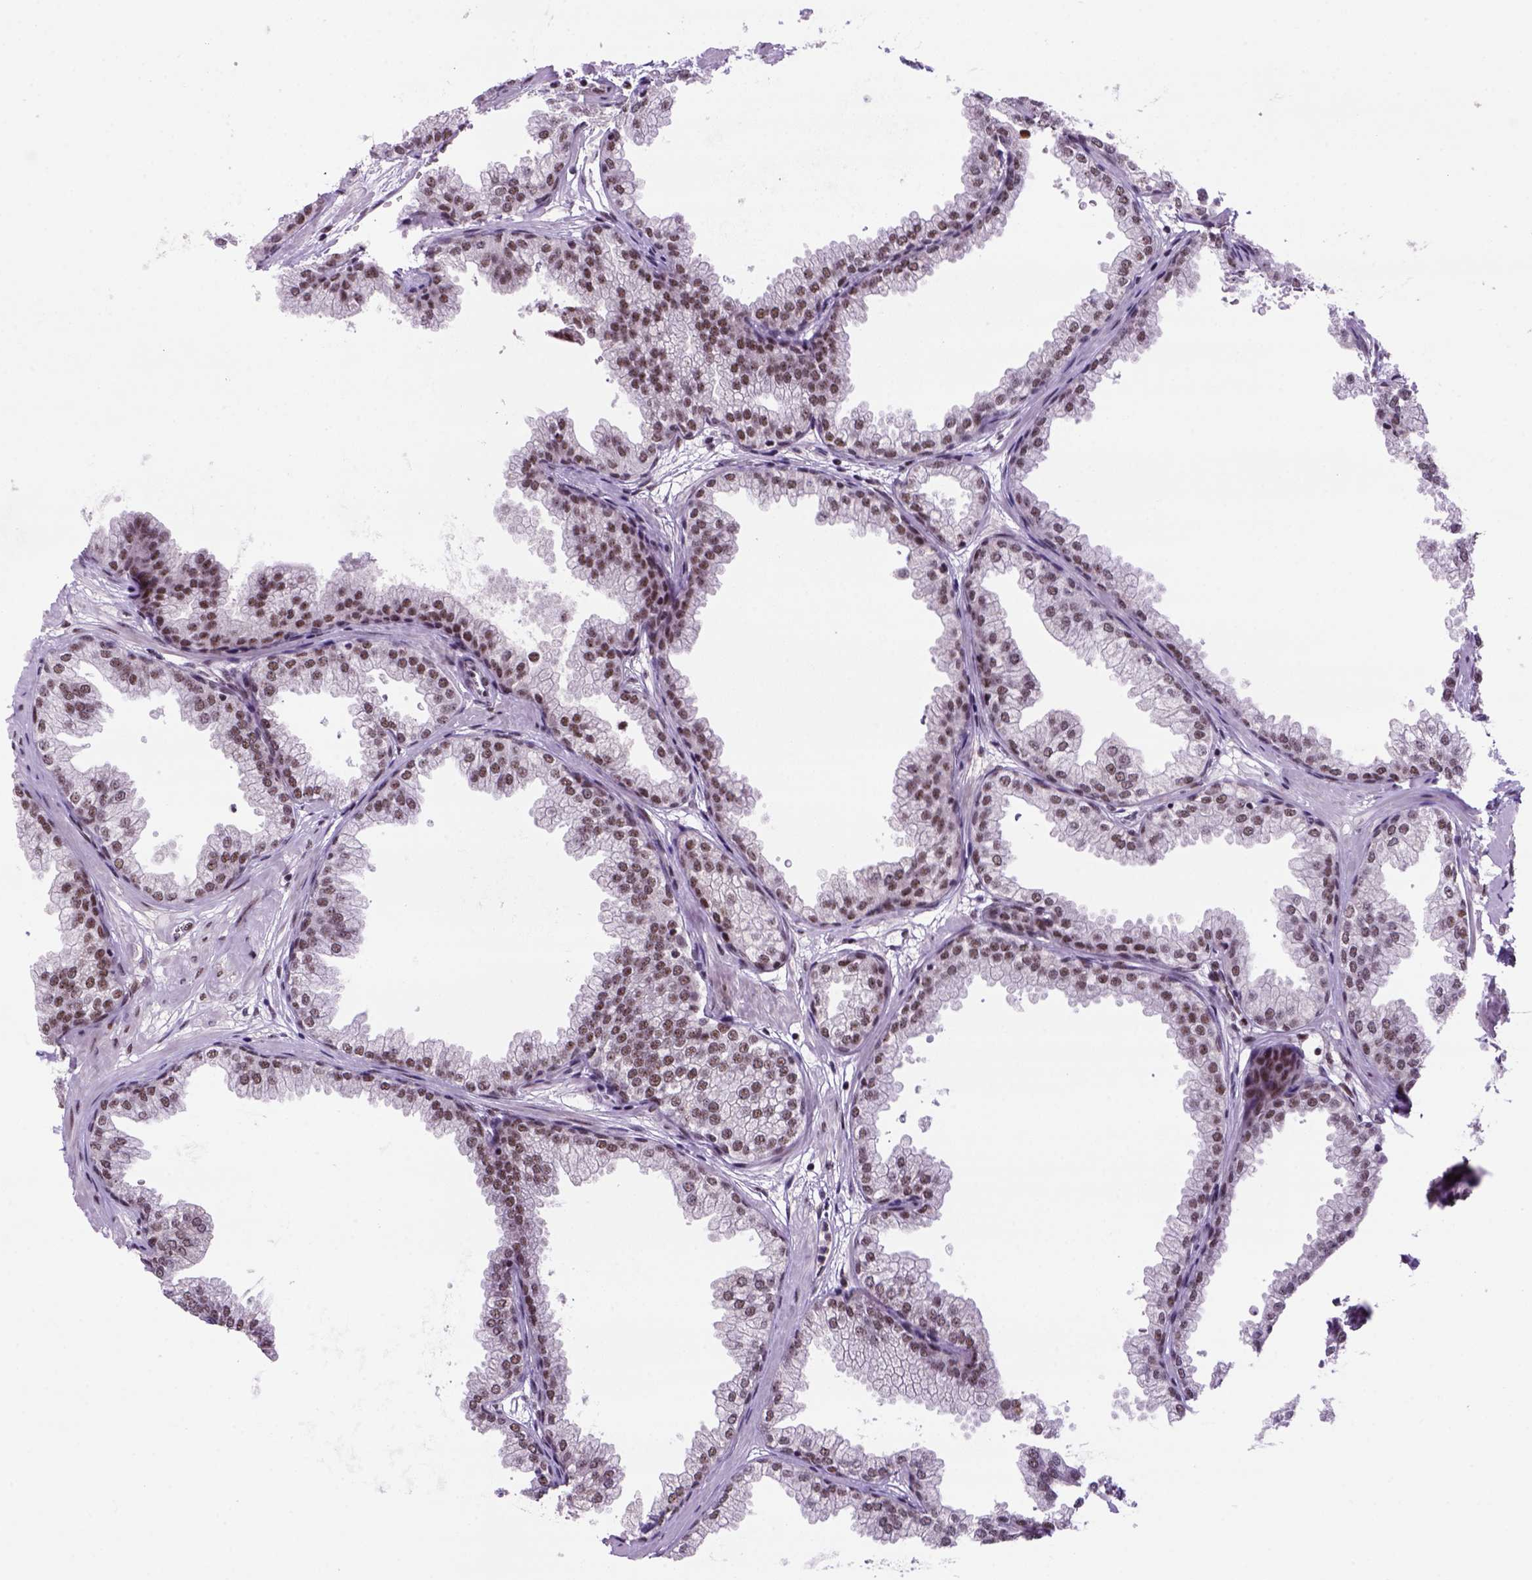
{"staining": {"intensity": "moderate", "quantity": ">75%", "location": "nuclear"}, "tissue": "prostate", "cell_type": "Glandular cells", "image_type": "normal", "snomed": [{"axis": "morphology", "description": "Normal tissue, NOS"}, {"axis": "topography", "description": "Prostate"}], "caption": "Immunohistochemical staining of benign human prostate reveals moderate nuclear protein staining in about >75% of glandular cells.", "gene": "NSMCE2", "patient": {"sex": "male", "age": 37}}